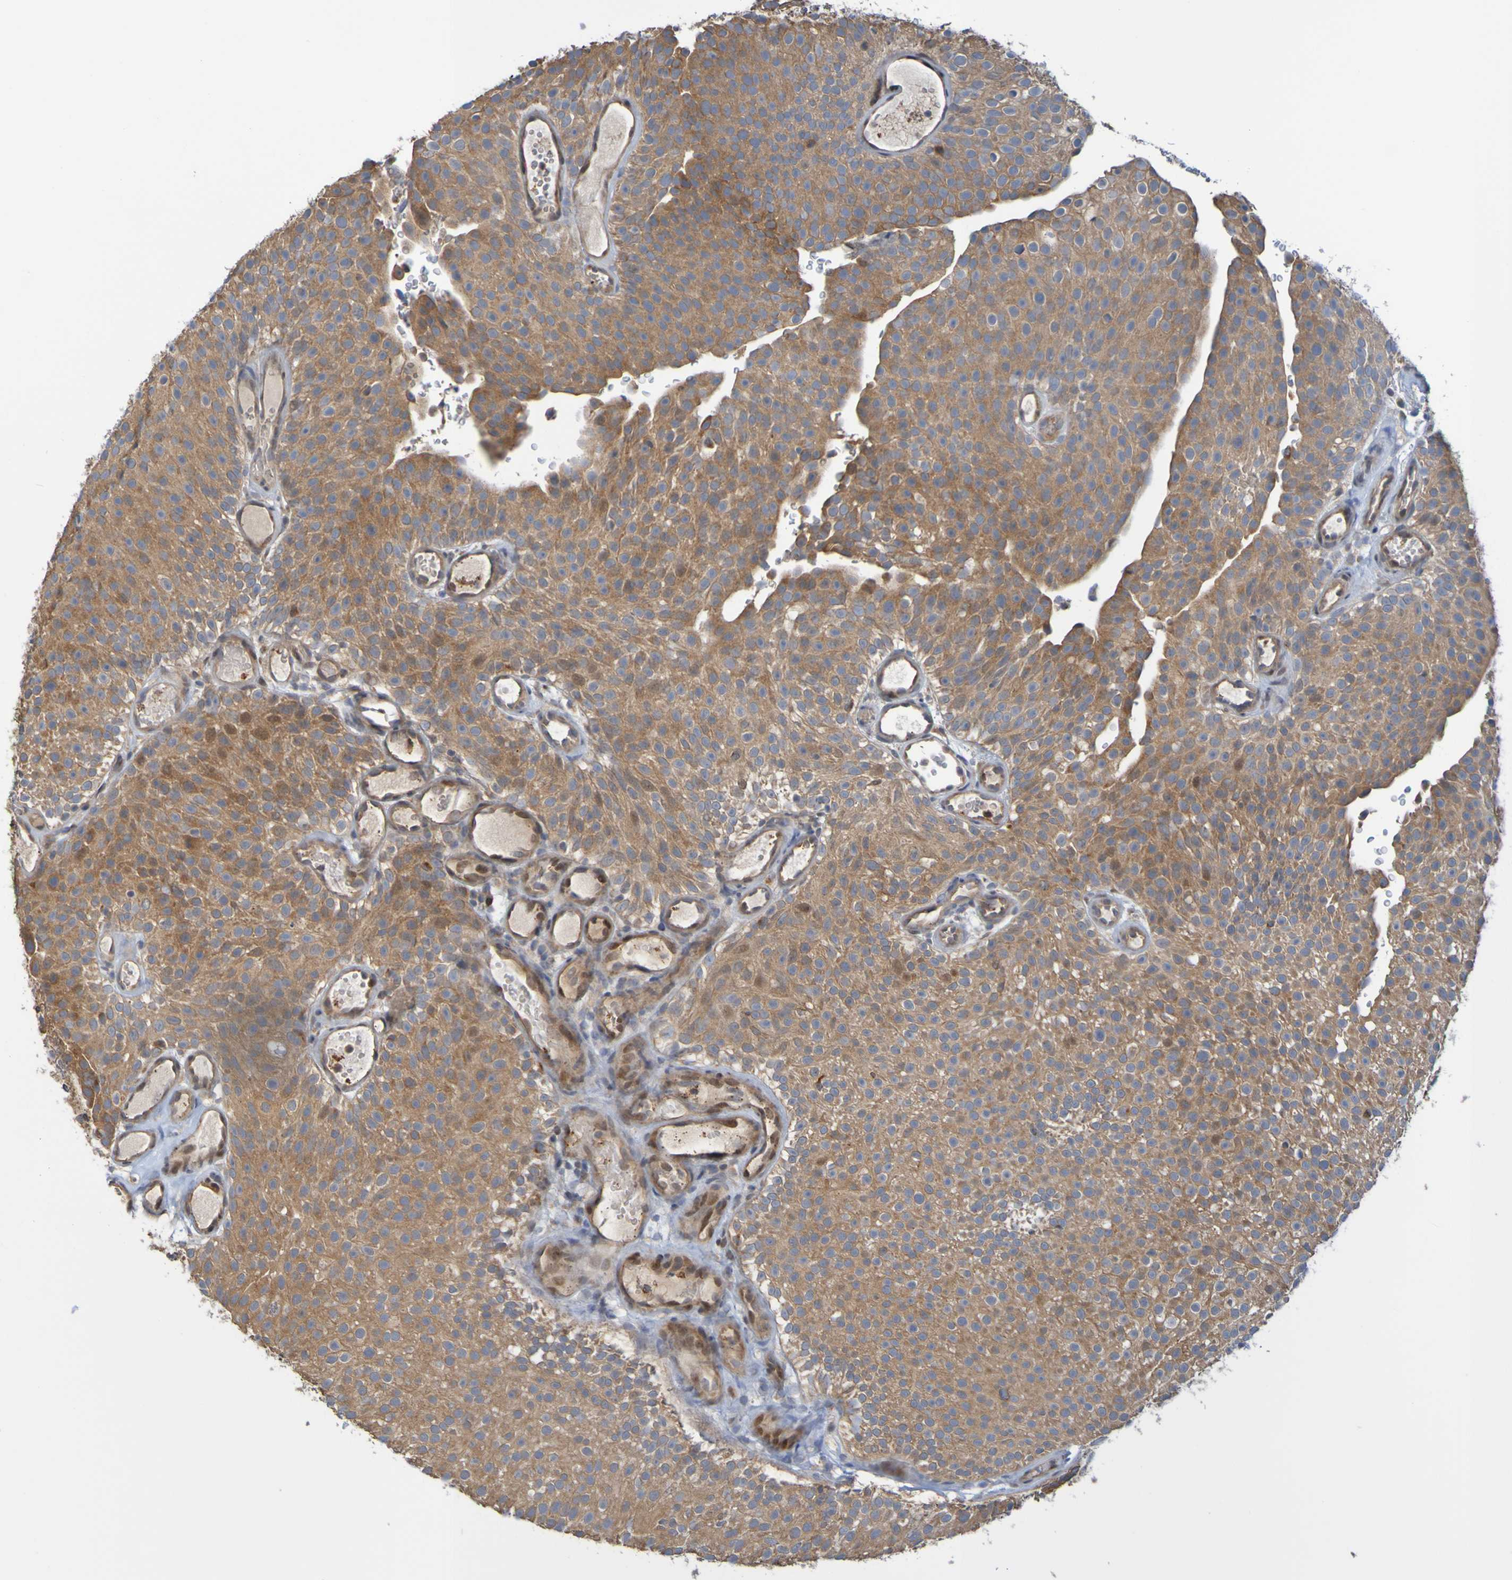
{"staining": {"intensity": "moderate", "quantity": ">75%", "location": "cytoplasmic/membranous"}, "tissue": "urothelial cancer", "cell_type": "Tumor cells", "image_type": "cancer", "snomed": [{"axis": "morphology", "description": "Urothelial carcinoma, Low grade"}, {"axis": "topography", "description": "Urinary bladder"}], "caption": "About >75% of tumor cells in urothelial cancer show moderate cytoplasmic/membranous protein staining as visualized by brown immunohistochemical staining.", "gene": "NAV2", "patient": {"sex": "male", "age": 78}}